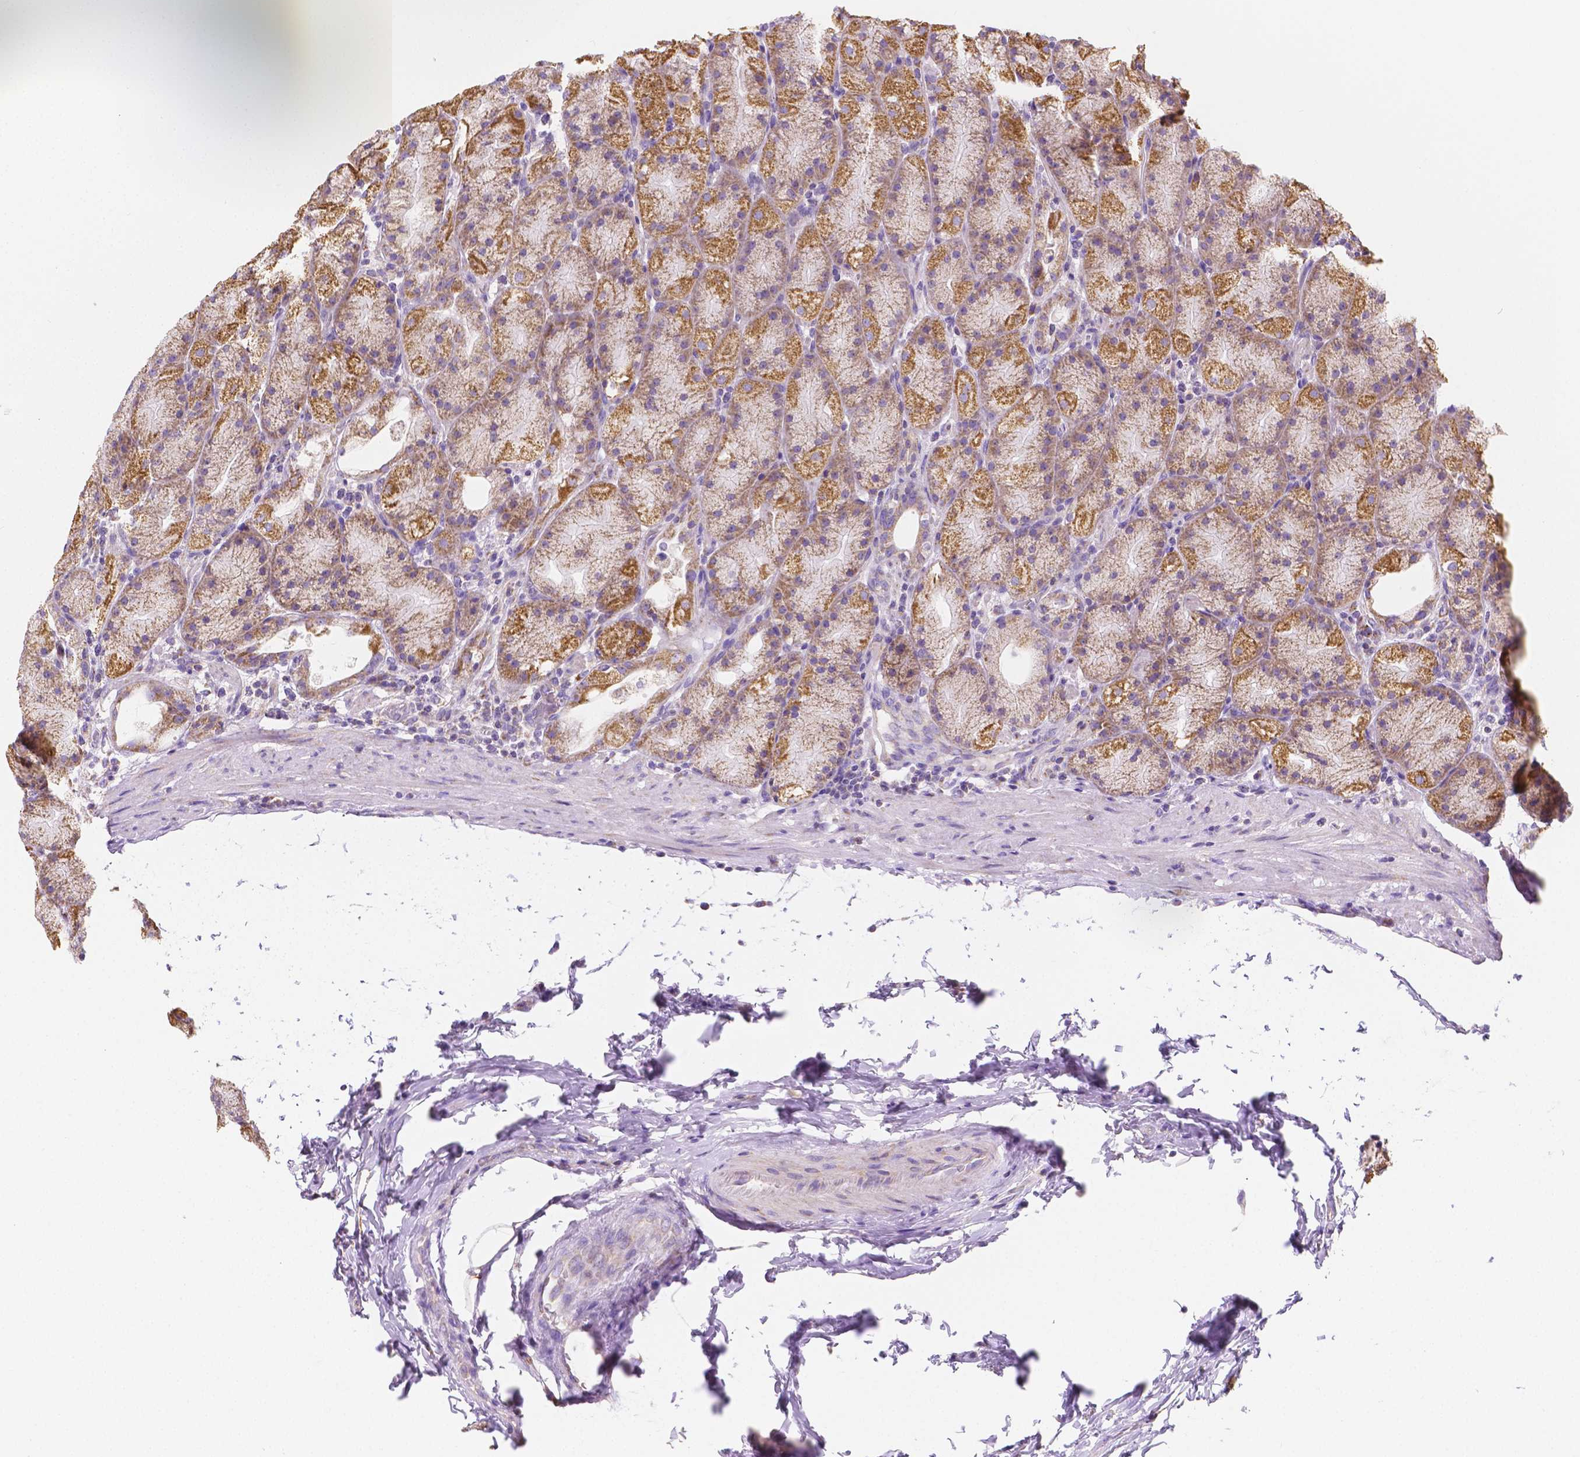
{"staining": {"intensity": "moderate", "quantity": "25%-75%", "location": "cytoplasmic/membranous"}, "tissue": "stomach", "cell_type": "Glandular cells", "image_type": "normal", "snomed": [{"axis": "morphology", "description": "Normal tissue, NOS"}, {"axis": "topography", "description": "Stomach, upper"}, {"axis": "topography", "description": "Stomach"}], "caption": "This micrograph displays immunohistochemistry (IHC) staining of benign stomach, with medium moderate cytoplasmic/membranous positivity in approximately 25%-75% of glandular cells.", "gene": "SGTB", "patient": {"sex": "male", "age": 48}}